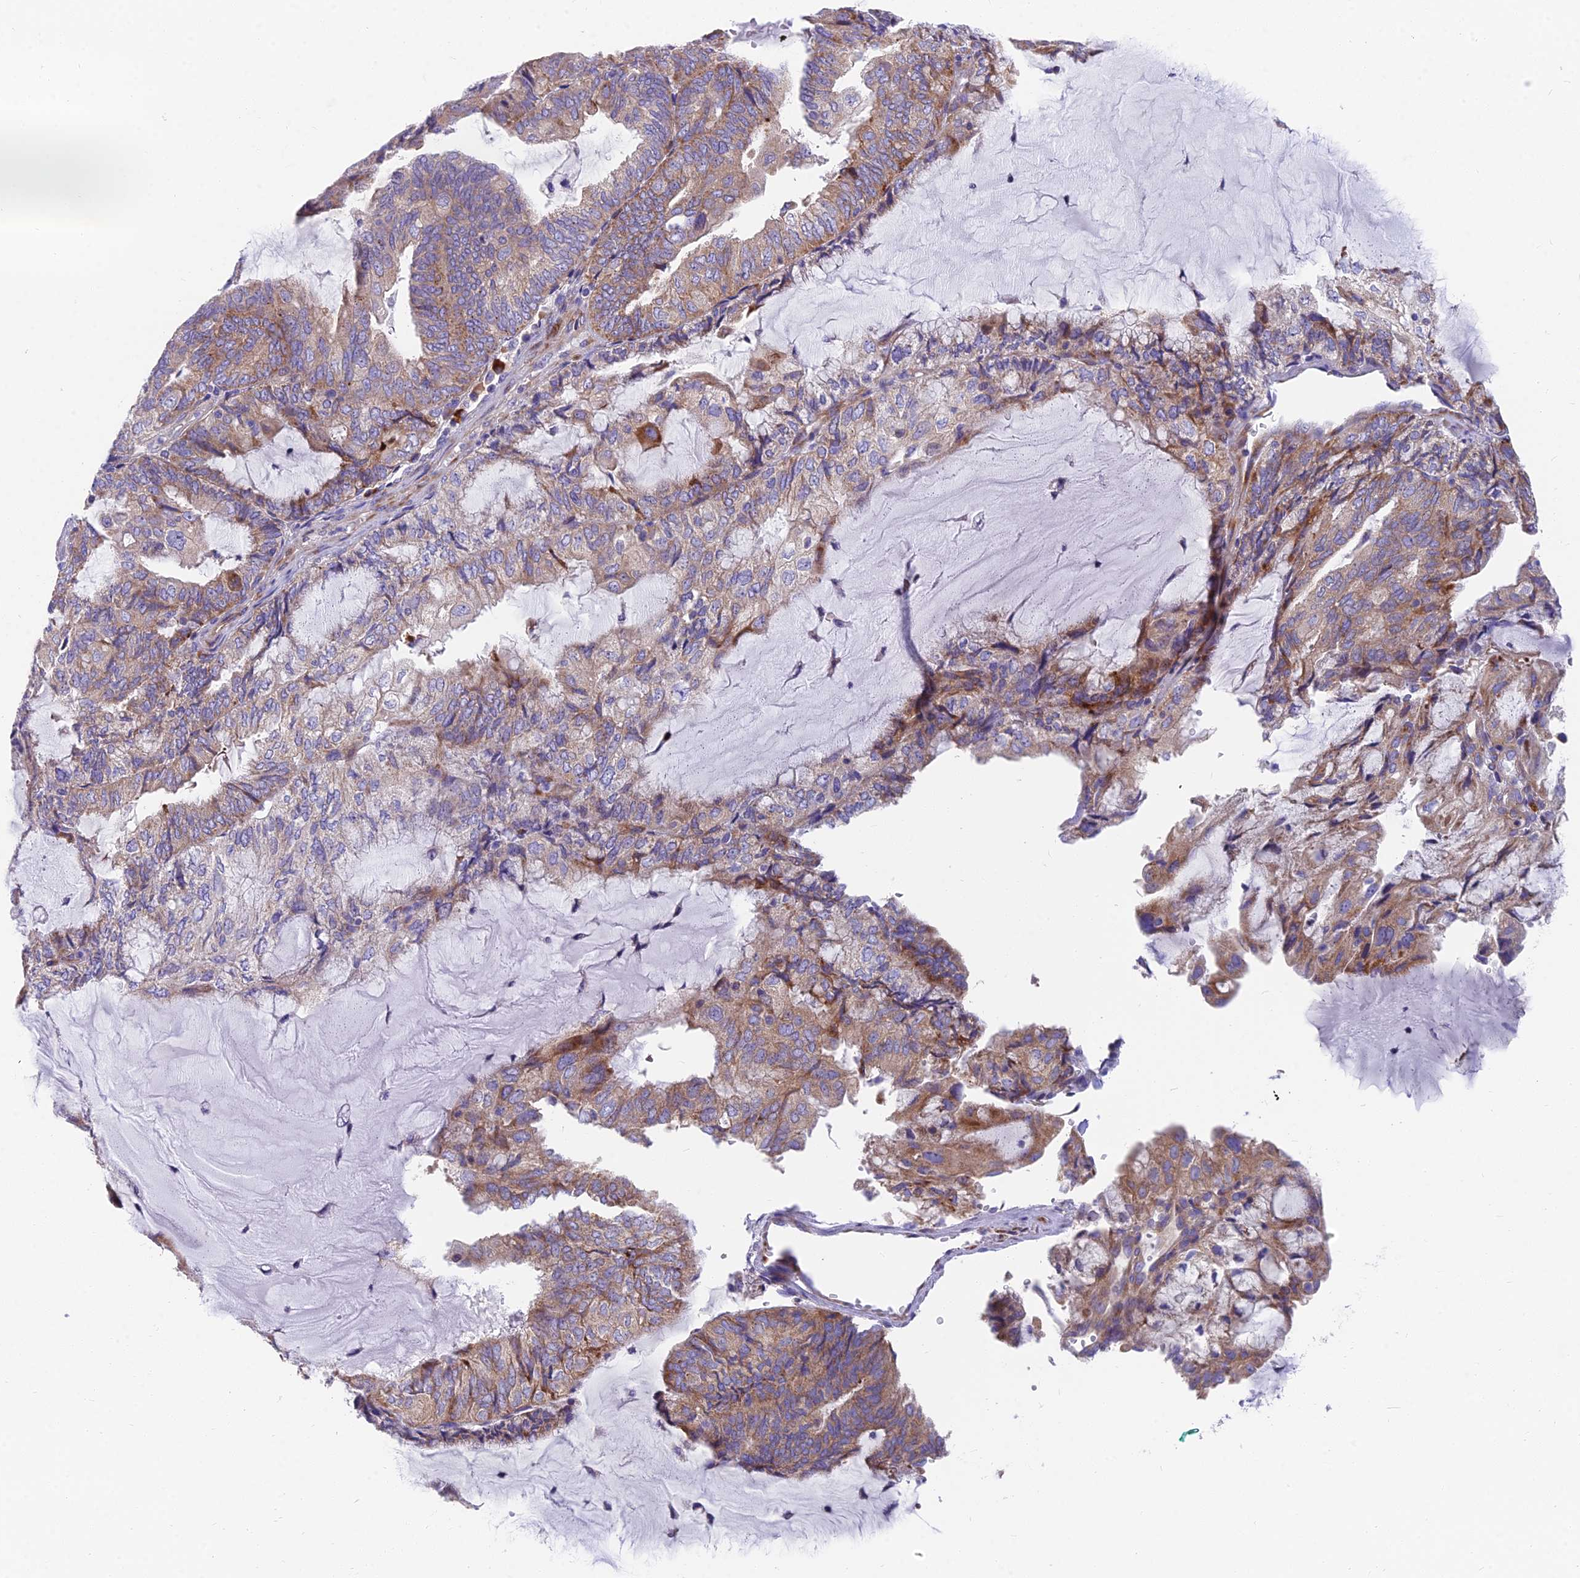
{"staining": {"intensity": "moderate", "quantity": "<25%", "location": "cytoplasmic/membranous"}, "tissue": "endometrial cancer", "cell_type": "Tumor cells", "image_type": "cancer", "snomed": [{"axis": "morphology", "description": "Adenocarcinoma, NOS"}, {"axis": "topography", "description": "Endometrium"}], "caption": "Immunohistochemistry (IHC) (DAB (3,3'-diaminobenzidine)) staining of adenocarcinoma (endometrial) shows moderate cytoplasmic/membranous protein staining in approximately <25% of tumor cells. (DAB IHC, brown staining for protein, blue staining for nuclei).", "gene": "MVB12A", "patient": {"sex": "female", "age": 81}}